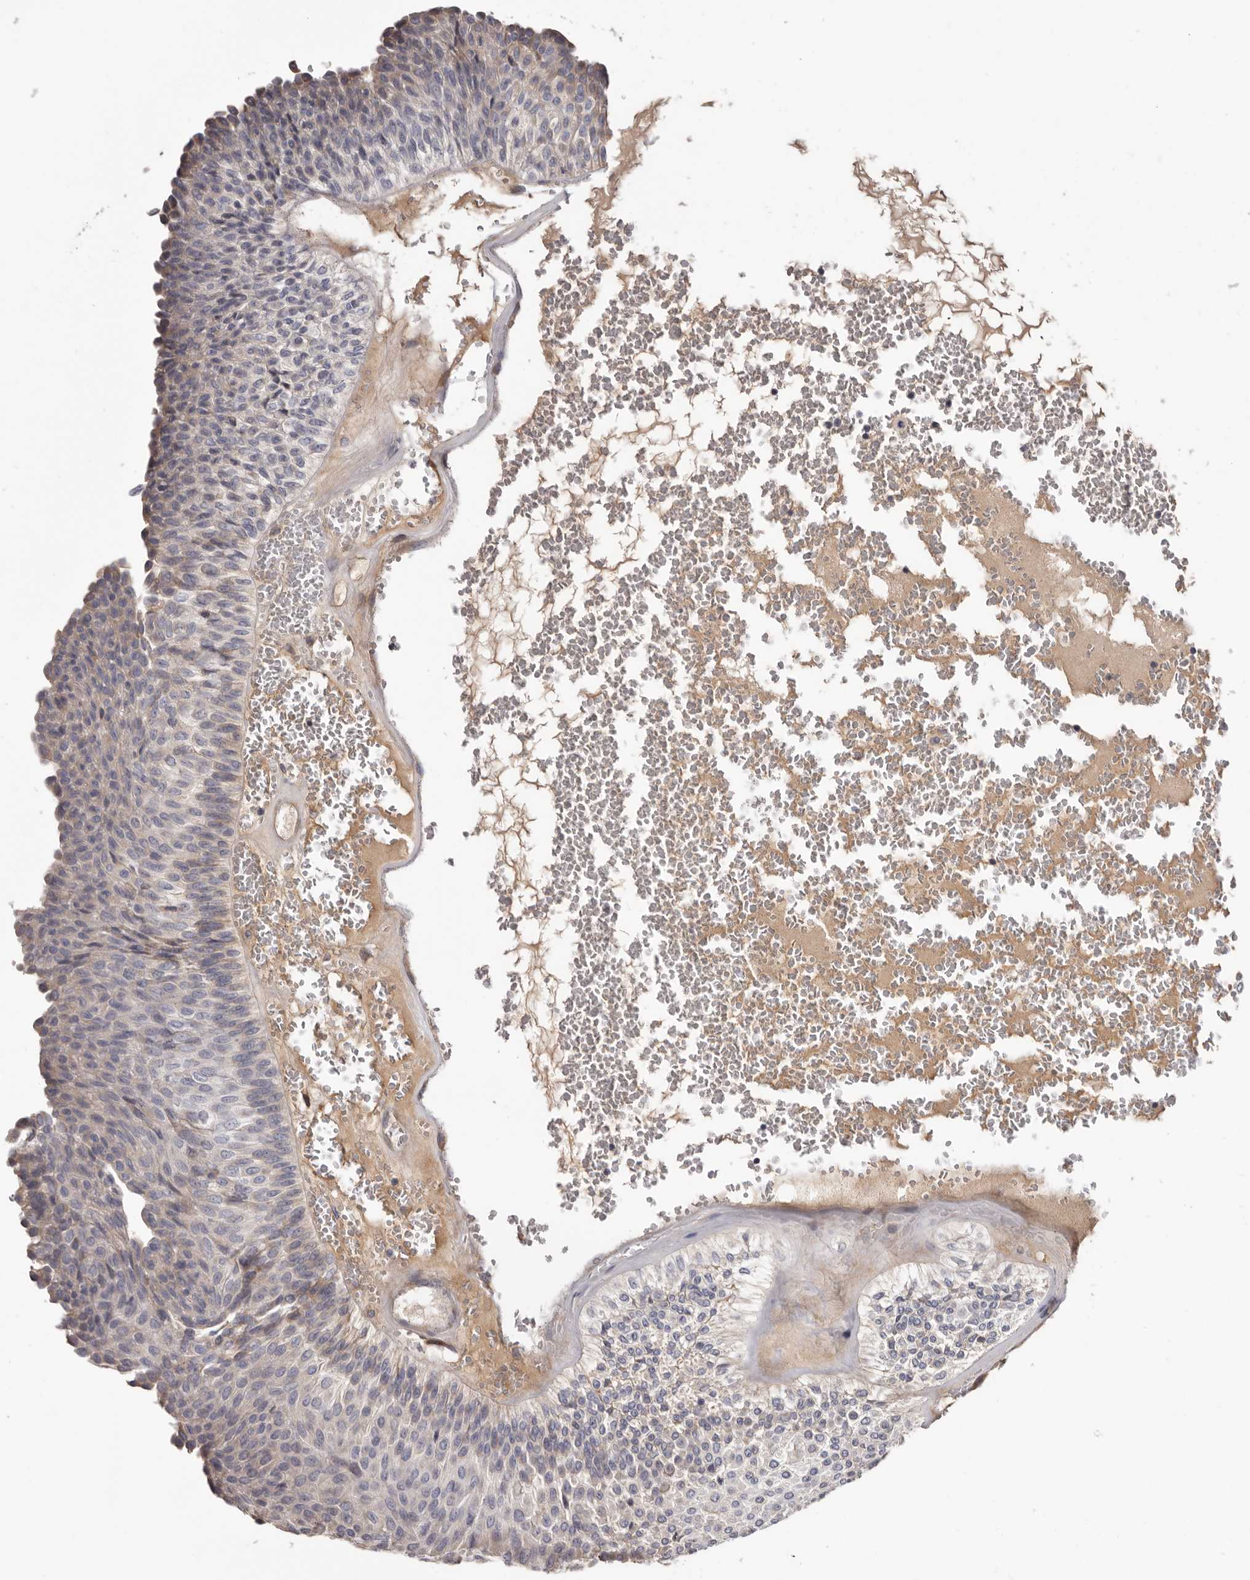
{"staining": {"intensity": "weak", "quantity": "<25%", "location": "cytoplasmic/membranous"}, "tissue": "urothelial cancer", "cell_type": "Tumor cells", "image_type": "cancer", "snomed": [{"axis": "morphology", "description": "Urothelial carcinoma, Low grade"}, {"axis": "topography", "description": "Urinary bladder"}], "caption": "Tumor cells are negative for protein expression in human urothelial carcinoma (low-grade).", "gene": "ASIC5", "patient": {"sex": "male", "age": 78}}